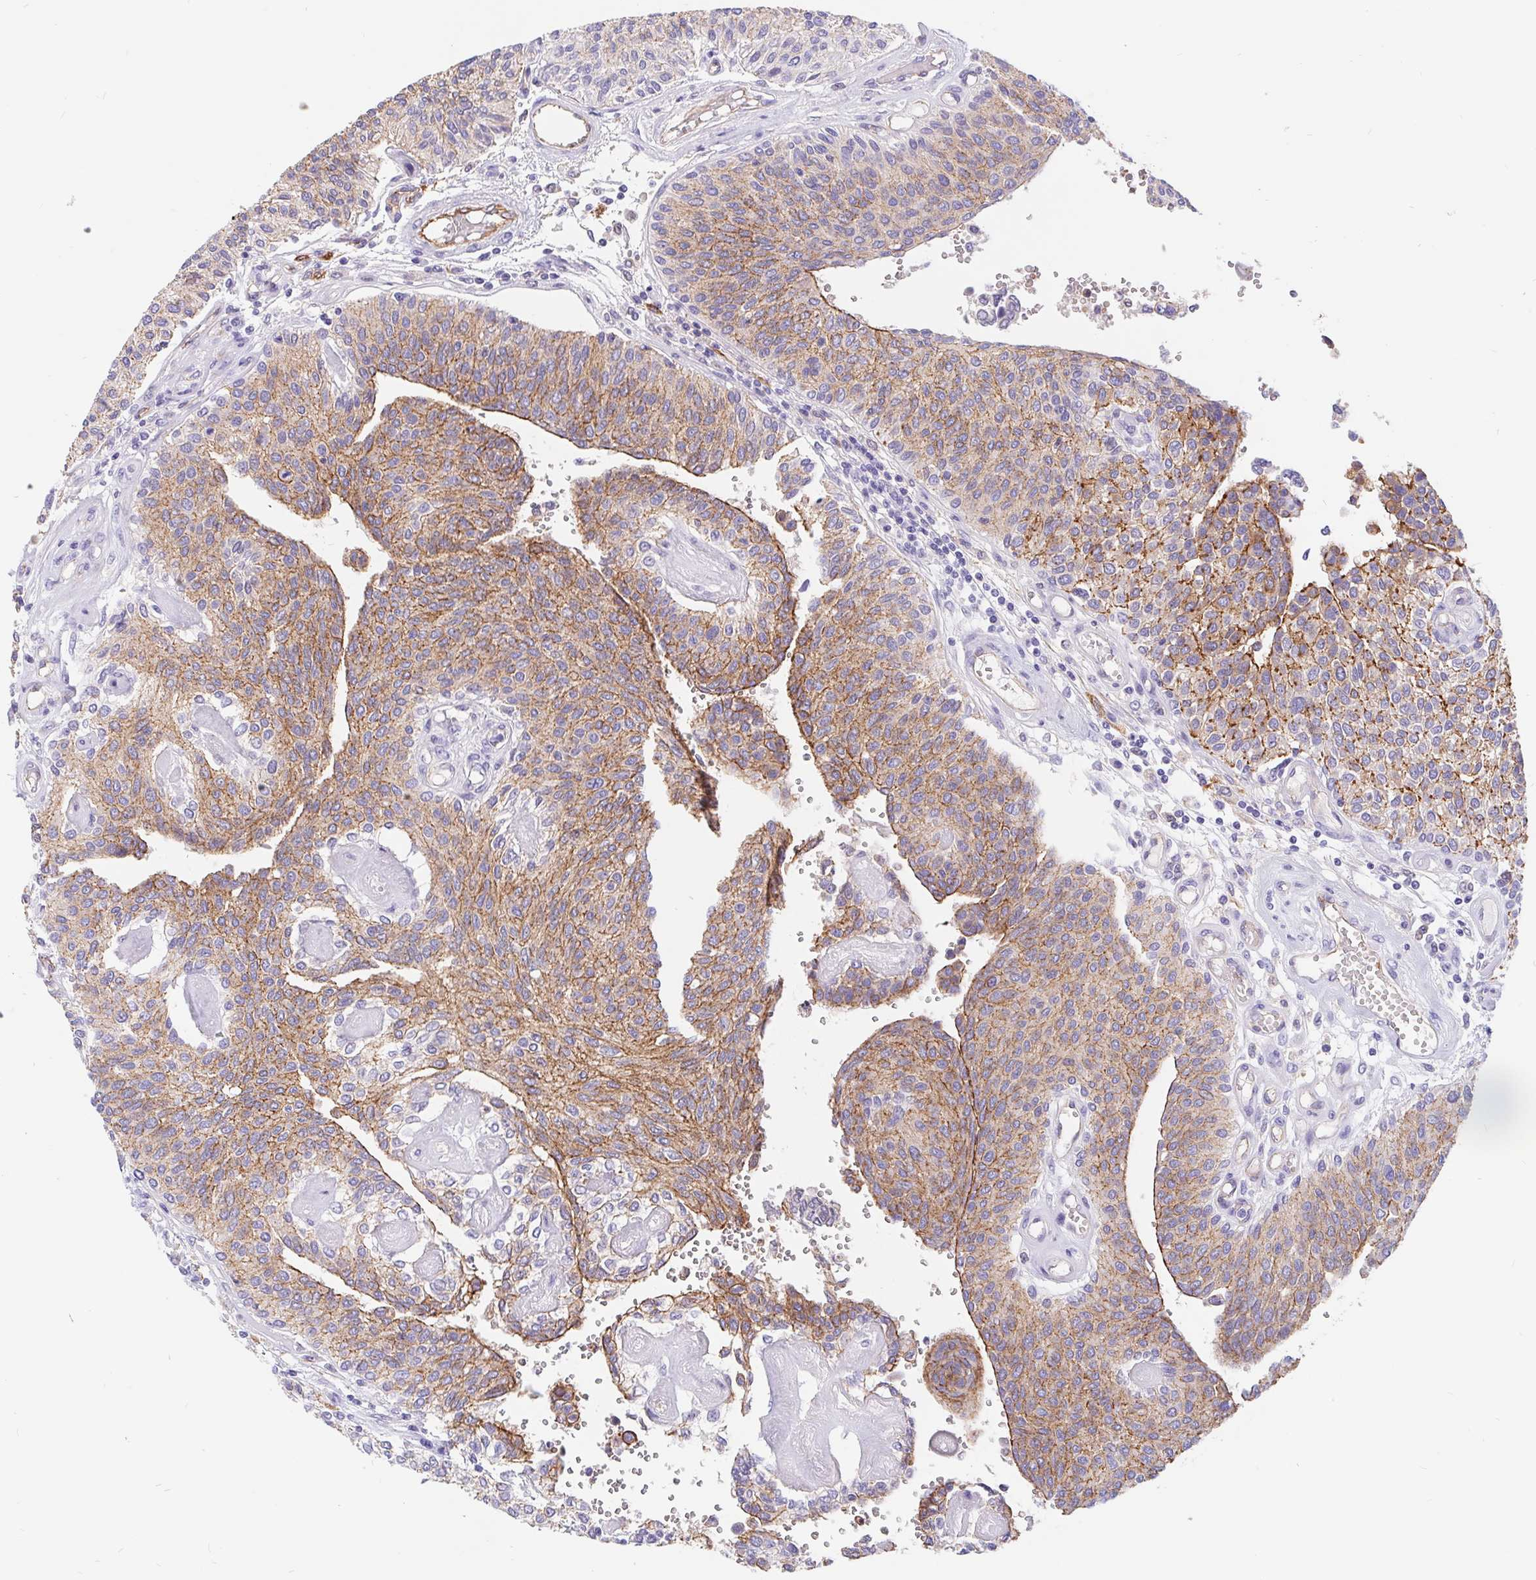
{"staining": {"intensity": "moderate", "quantity": ">75%", "location": "cytoplasmic/membranous"}, "tissue": "urothelial cancer", "cell_type": "Tumor cells", "image_type": "cancer", "snomed": [{"axis": "morphology", "description": "Urothelial carcinoma, NOS"}, {"axis": "topography", "description": "Urinary bladder"}], "caption": "A high-resolution histopathology image shows immunohistochemistry (IHC) staining of urothelial cancer, which demonstrates moderate cytoplasmic/membranous staining in approximately >75% of tumor cells.", "gene": "LIMCH1", "patient": {"sex": "male", "age": 55}}